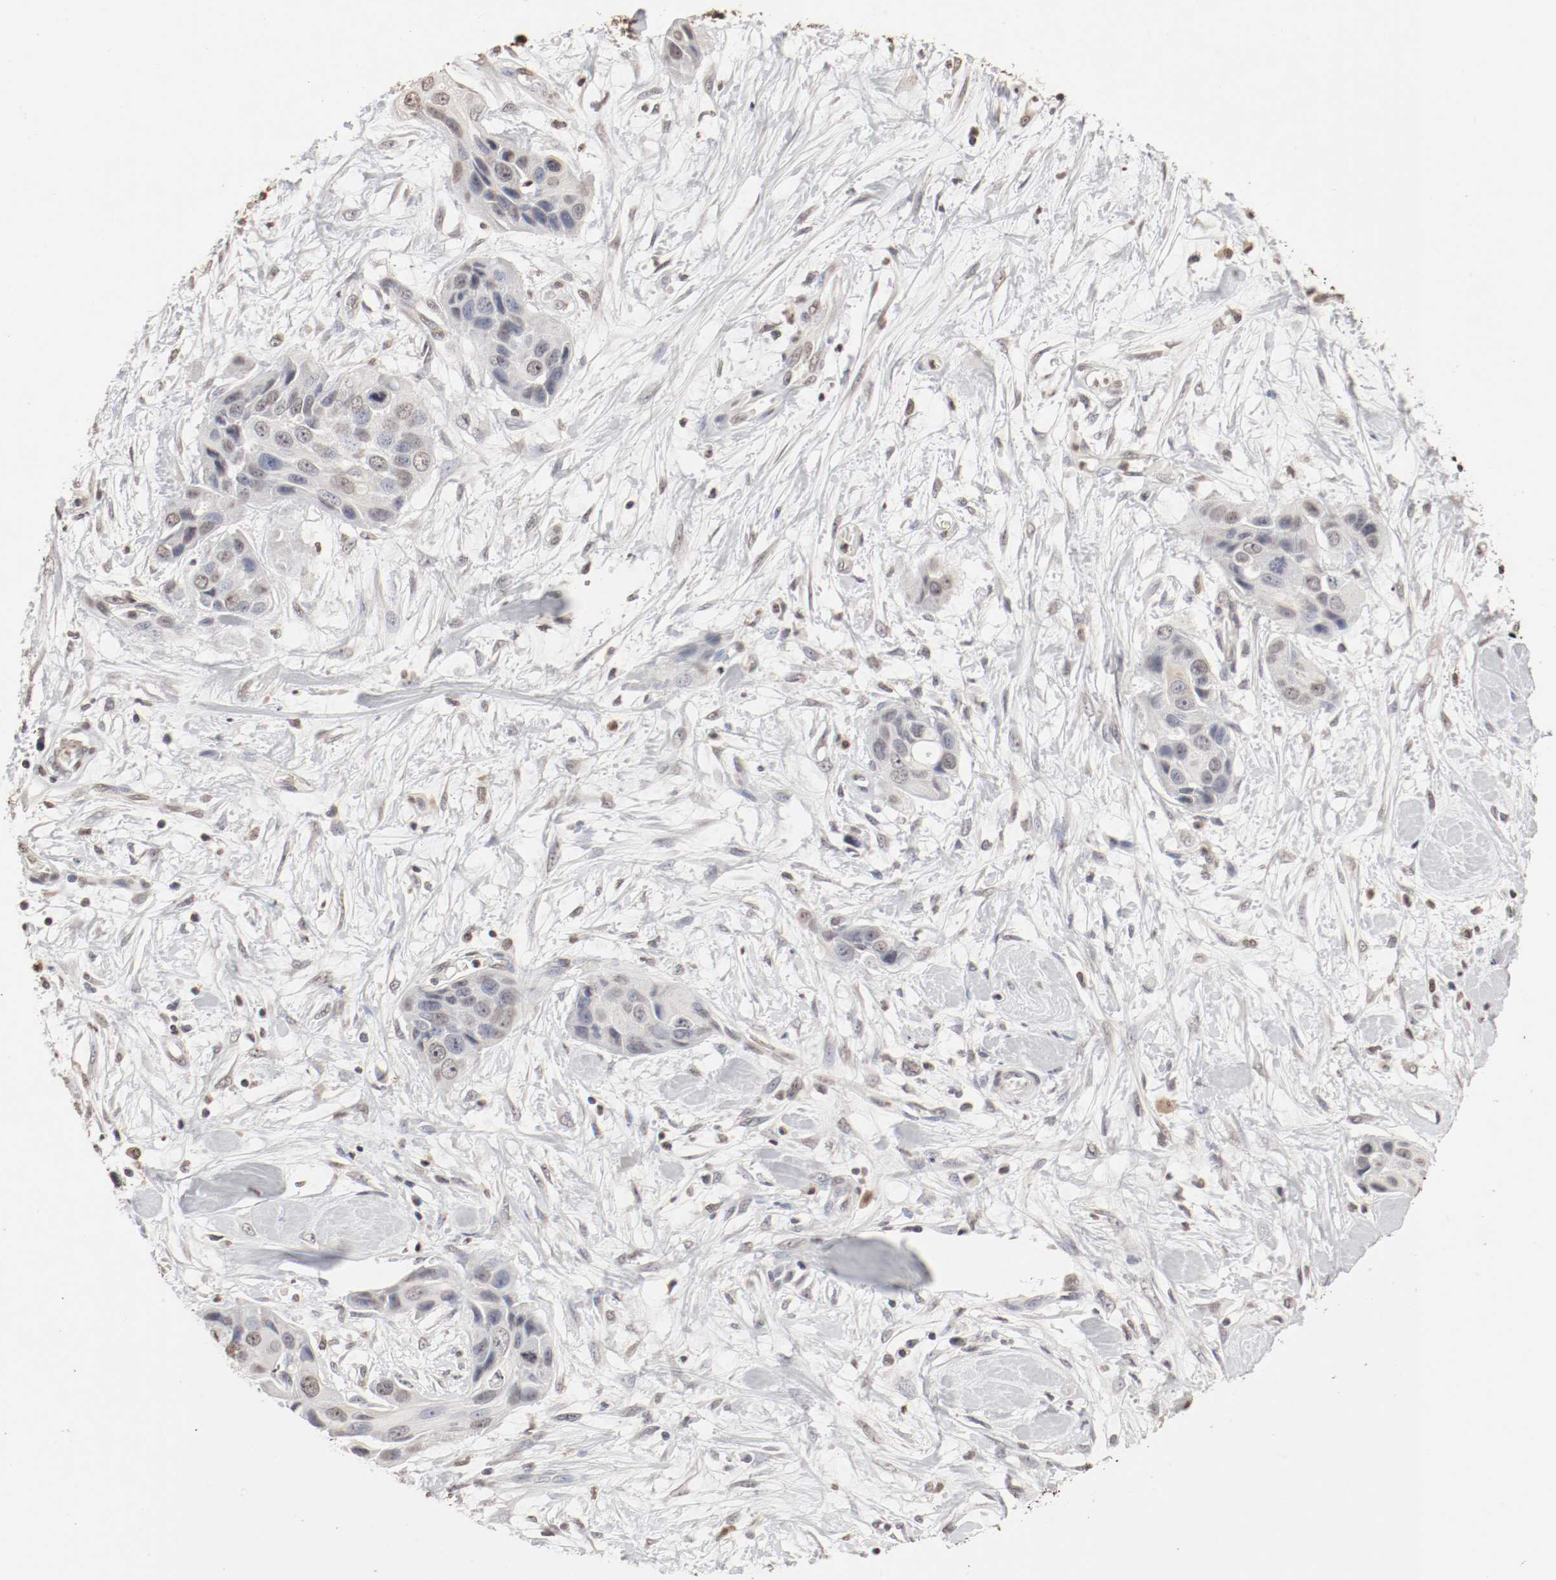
{"staining": {"intensity": "weak", "quantity": "25%-75%", "location": "cytoplasmic/membranous,nuclear"}, "tissue": "pancreatic cancer", "cell_type": "Tumor cells", "image_type": "cancer", "snomed": [{"axis": "morphology", "description": "Adenocarcinoma, NOS"}, {"axis": "topography", "description": "Pancreas"}], "caption": "Brown immunohistochemical staining in pancreatic cancer (adenocarcinoma) exhibits weak cytoplasmic/membranous and nuclear staining in approximately 25%-75% of tumor cells.", "gene": "WASL", "patient": {"sex": "female", "age": 60}}